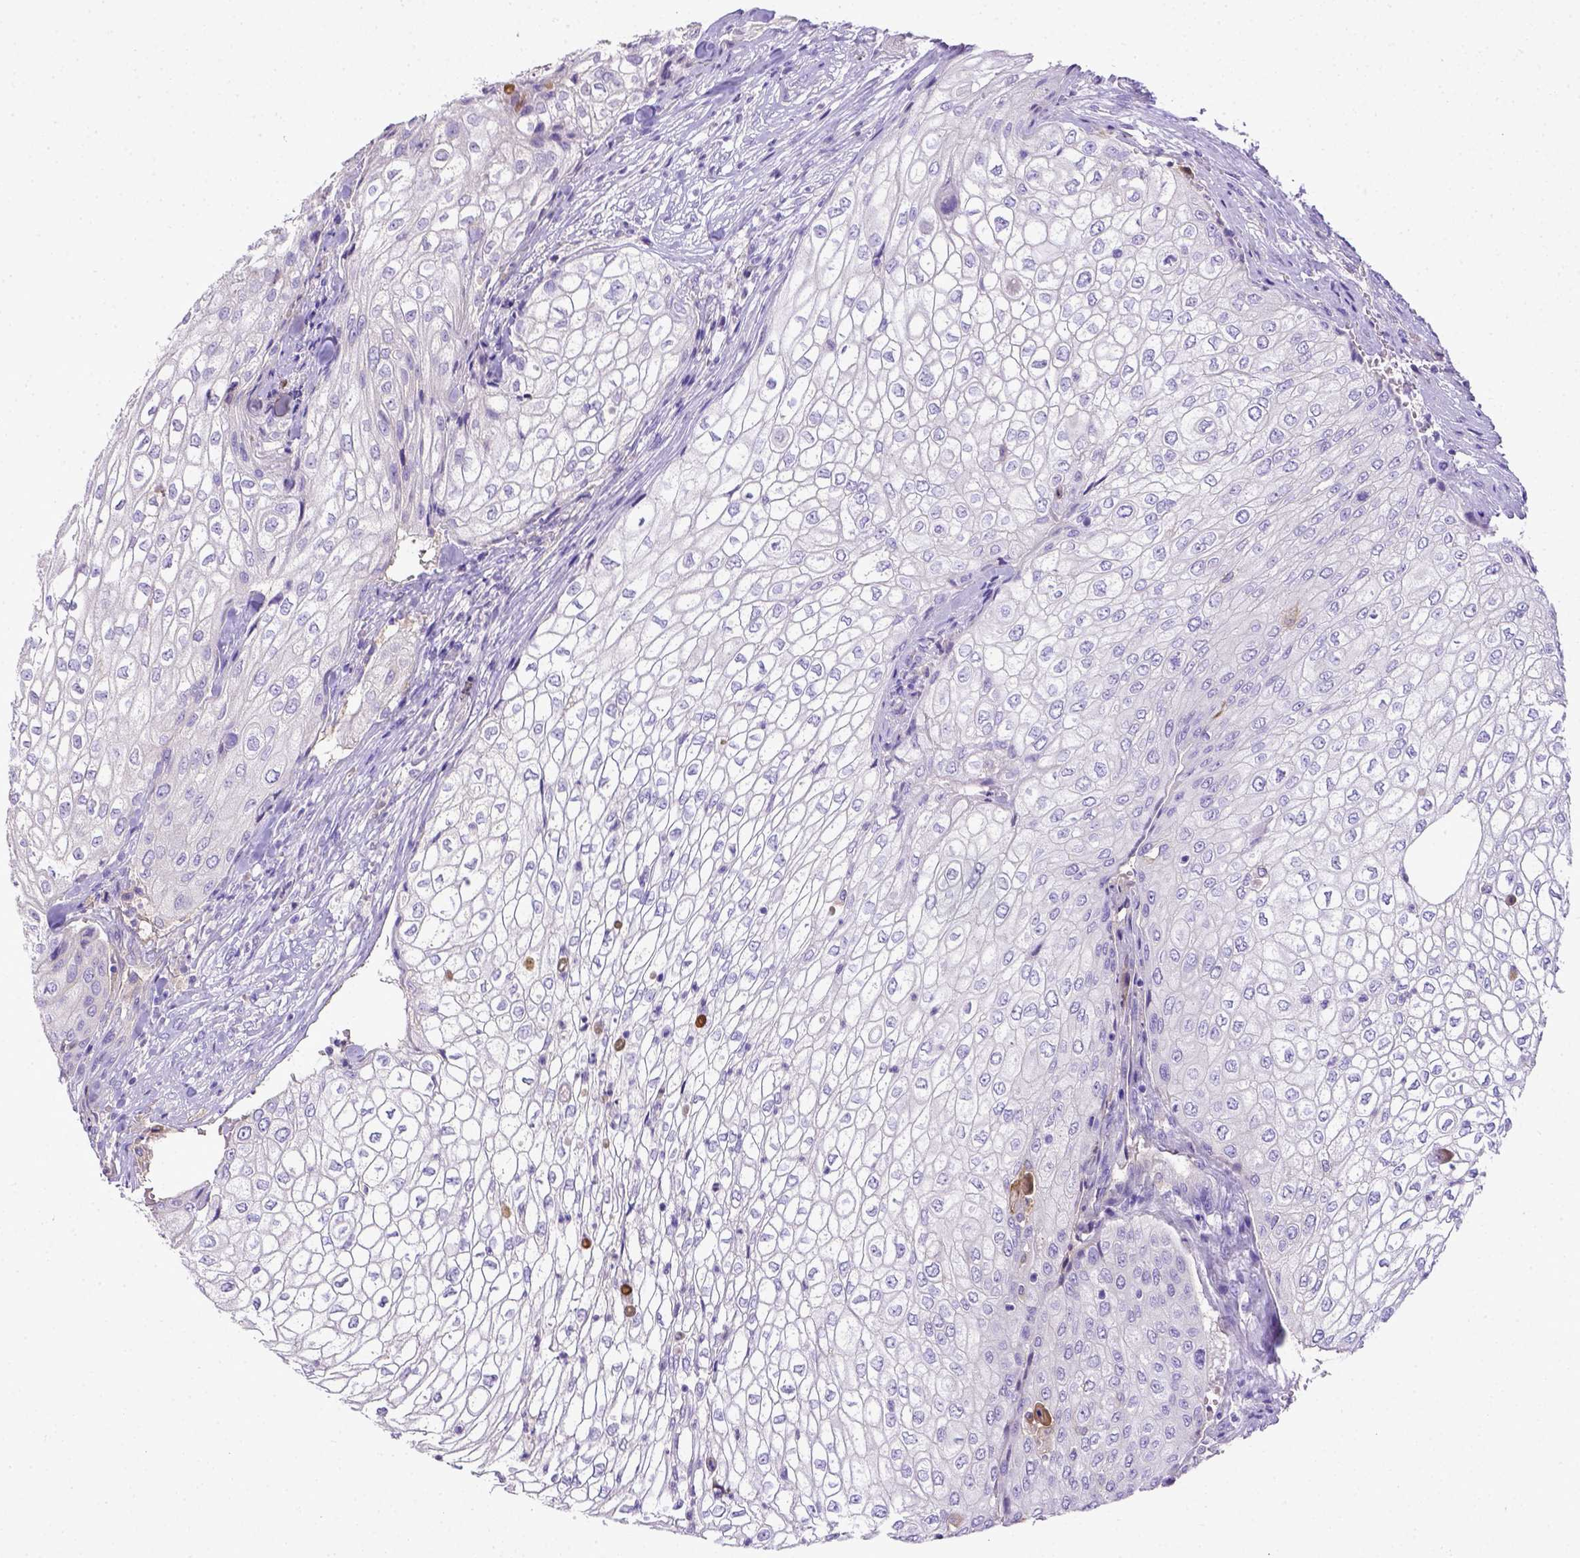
{"staining": {"intensity": "negative", "quantity": "none", "location": "none"}, "tissue": "urothelial cancer", "cell_type": "Tumor cells", "image_type": "cancer", "snomed": [{"axis": "morphology", "description": "Urothelial carcinoma, High grade"}, {"axis": "topography", "description": "Urinary bladder"}], "caption": "Urothelial cancer stained for a protein using IHC reveals no positivity tumor cells.", "gene": "CD40", "patient": {"sex": "male", "age": 62}}